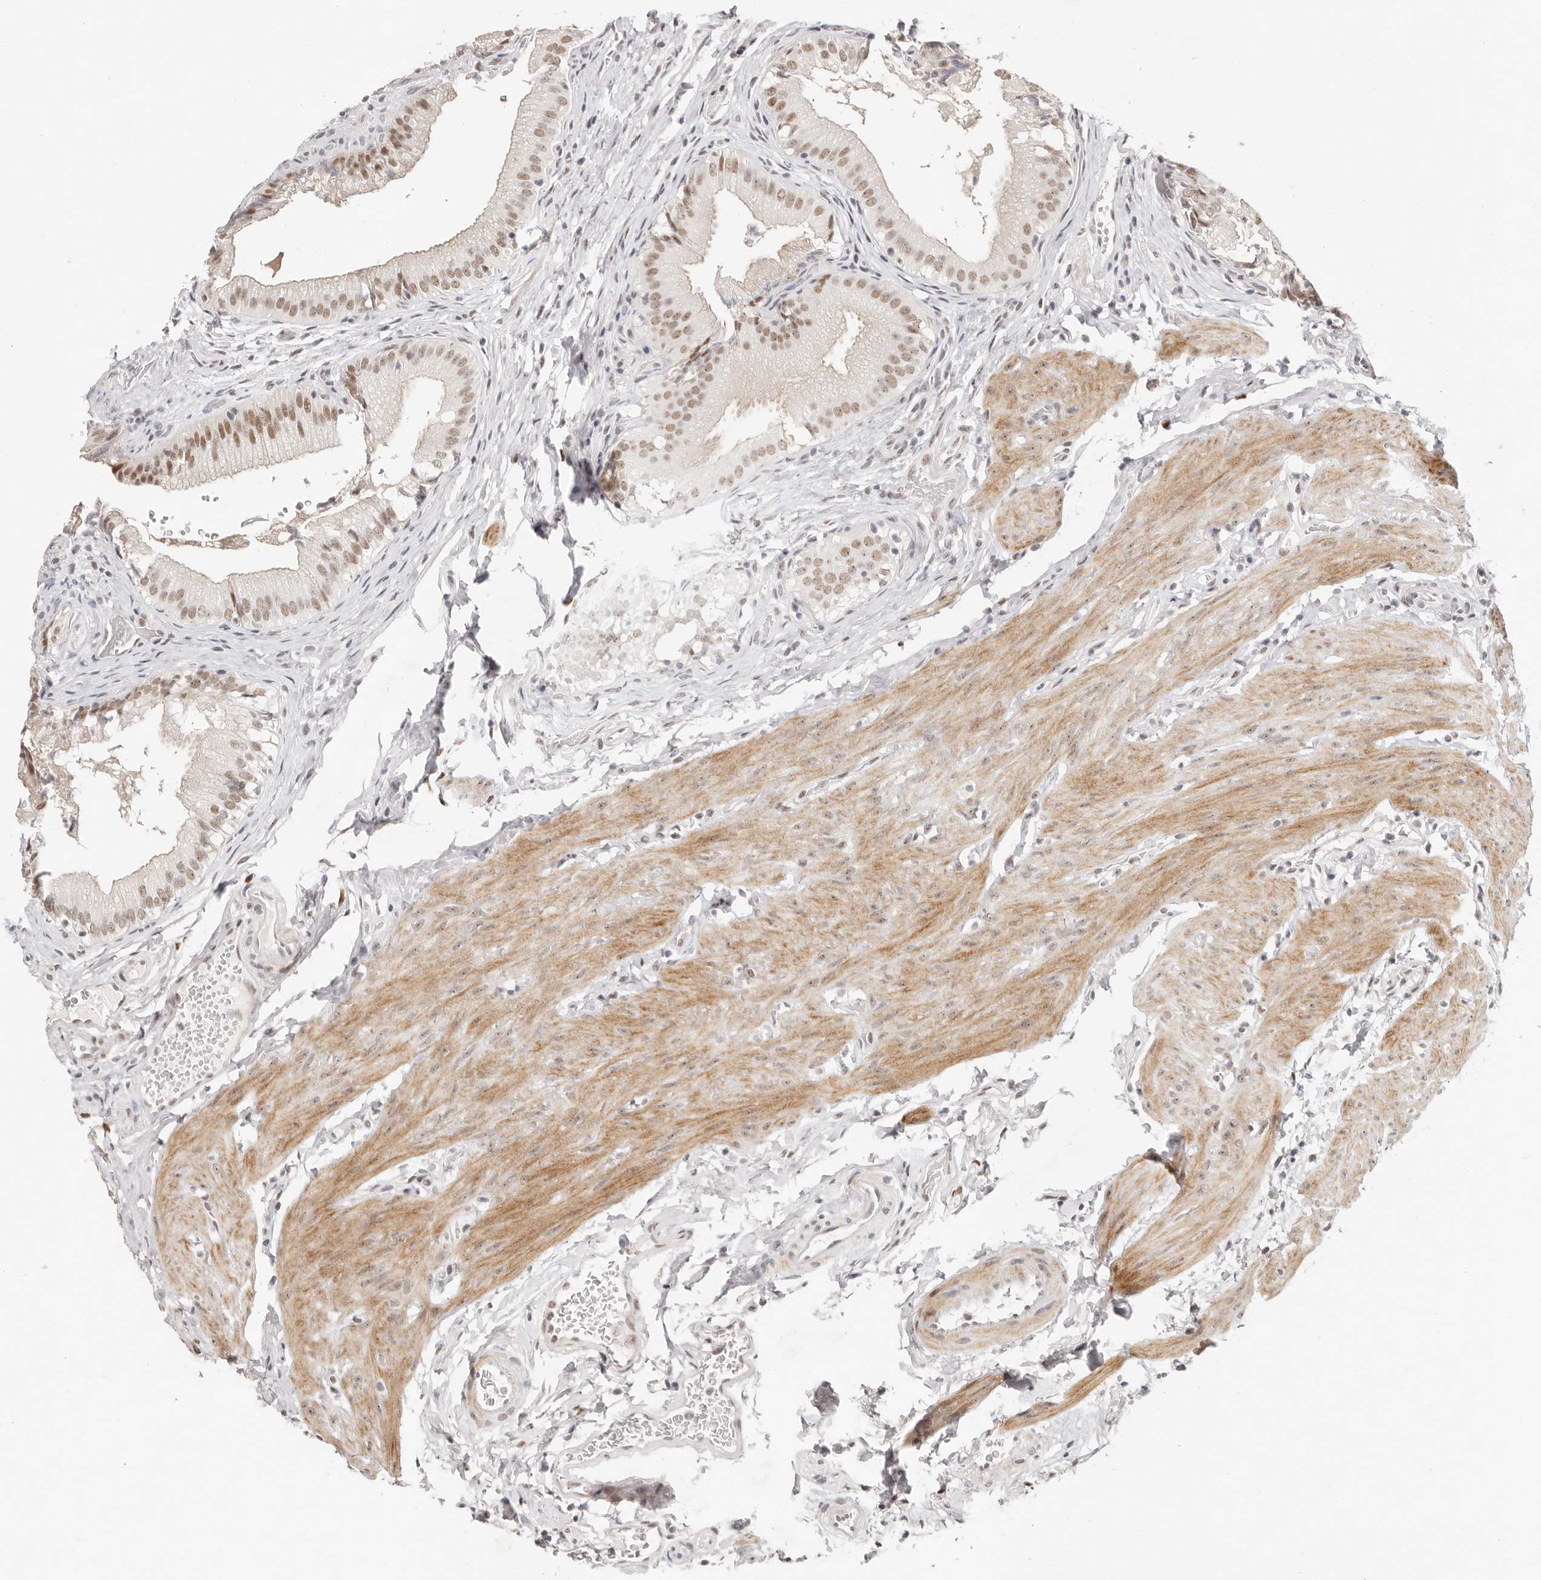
{"staining": {"intensity": "moderate", "quantity": ">75%", "location": "nuclear"}, "tissue": "gallbladder", "cell_type": "Glandular cells", "image_type": "normal", "snomed": [{"axis": "morphology", "description": "Normal tissue, NOS"}, {"axis": "topography", "description": "Gallbladder"}], "caption": "Human gallbladder stained for a protein (brown) demonstrates moderate nuclear positive expression in about >75% of glandular cells.", "gene": "LARP7", "patient": {"sex": "female", "age": 30}}